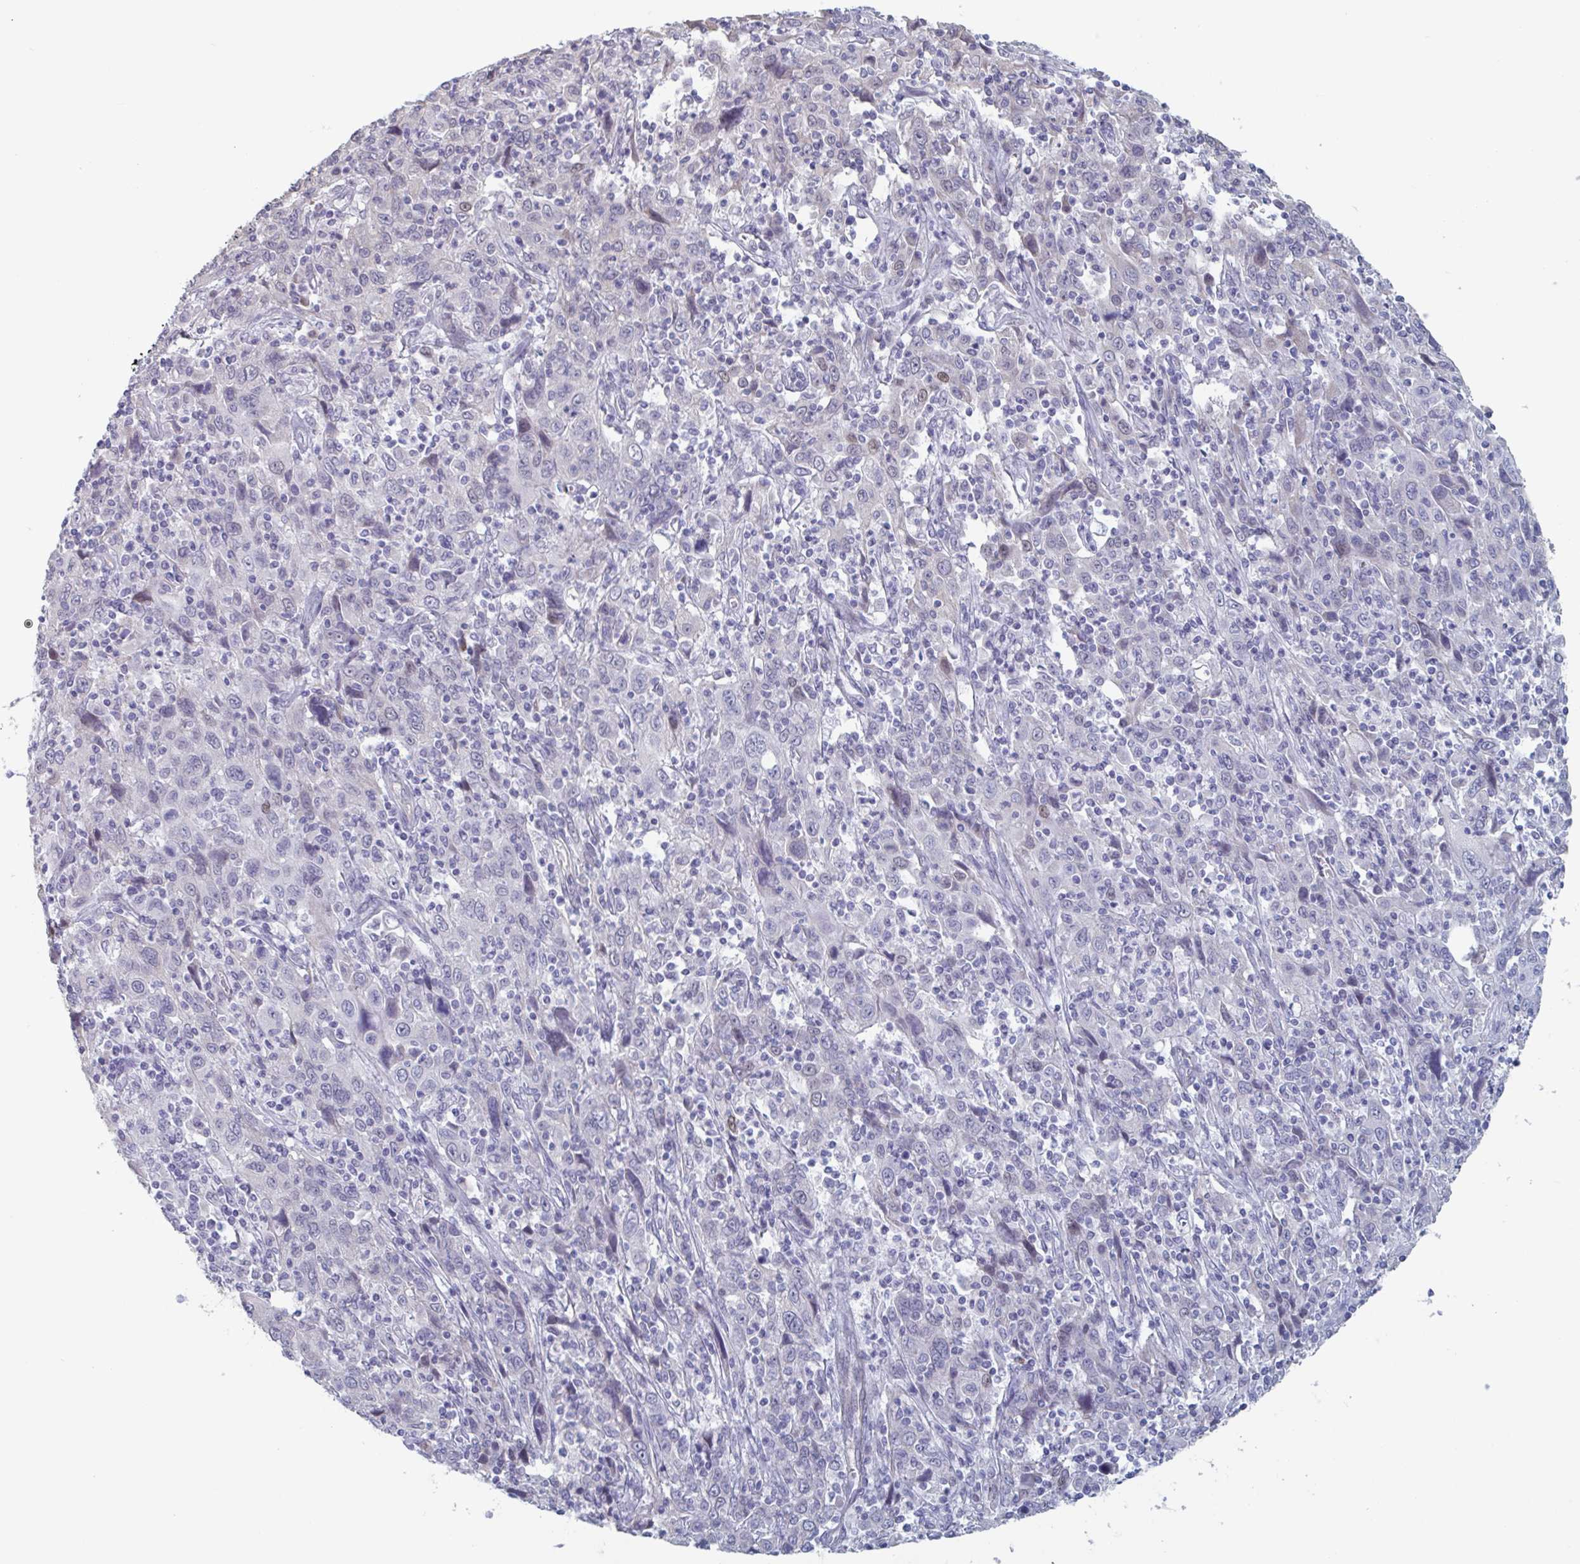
{"staining": {"intensity": "negative", "quantity": "none", "location": "none"}, "tissue": "cervical cancer", "cell_type": "Tumor cells", "image_type": "cancer", "snomed": [{"axis": "morphology", "description": "Squamous cell carcinoma, NOS"}, {"axis": "topography", "description": "Cervix"}], "caption": "The histopathology image displays no significant expression in tumor cells of cervical cancer (squamous cell carcinoma).", "gene": "FOXA1", "patient": {"sex": "female", "age": 46}}